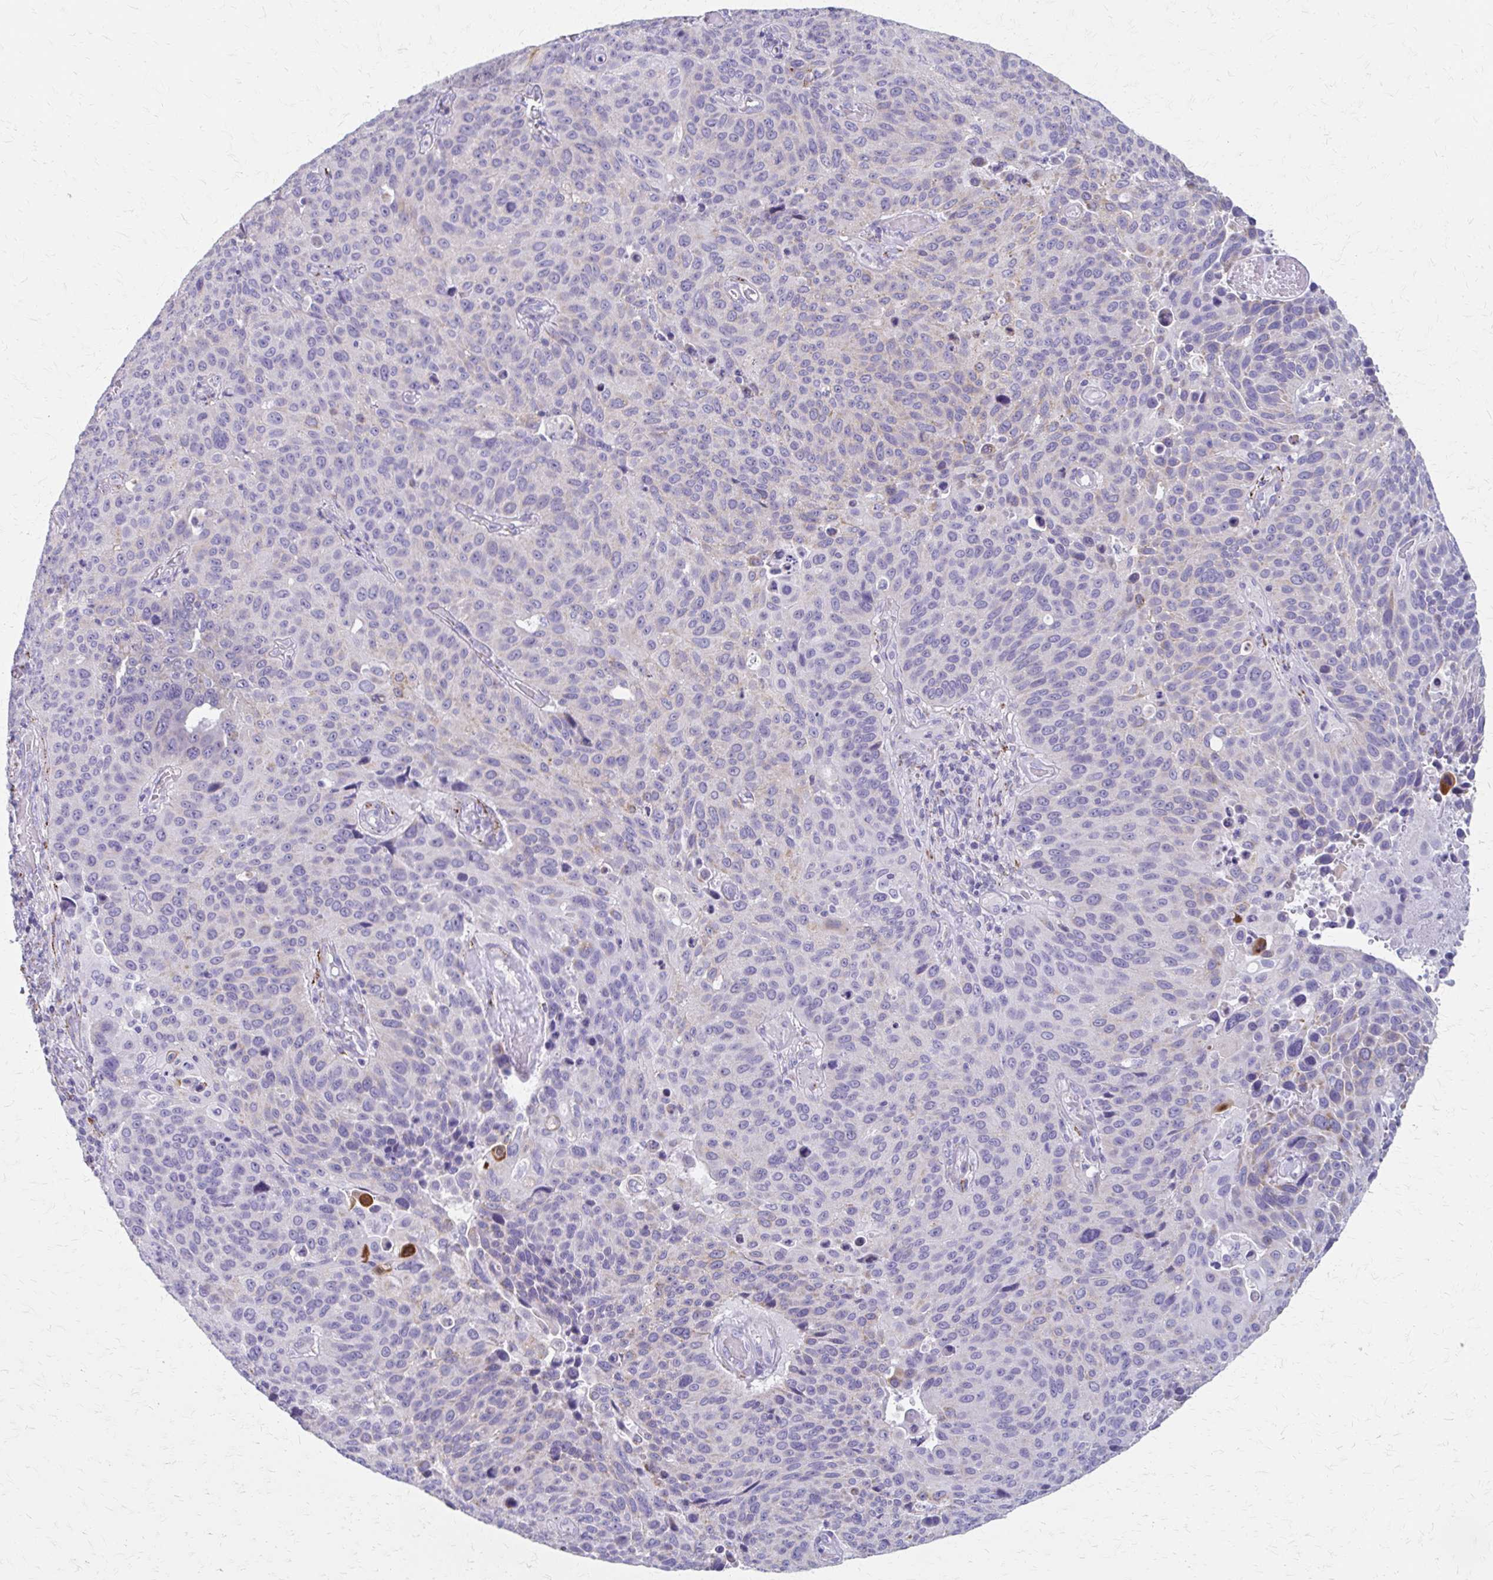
{"staining": {"intensity": "negative", "quantity": "none", "location": "none"}, "tissue": "lung cancer", "cell_type": "Tumor cells", "image_type": "cancer", "snomed": [{"axis": "morphology", "description": "Squamous cell carcinoma, NOS"}, {"axis": "topography", "description": "Lung"}], "caption": "Protein analysis of lung cancer (squamous cell carcinoma) displays no significant expression in tumor cells. (Brightfield microscopy of DAB (3,3'-diaminobenzidine) immunohistochemistry (IHC) at high magnification).", "gene": "ZSCAN5B", "patient": {"sex": "male", "age": 68}}